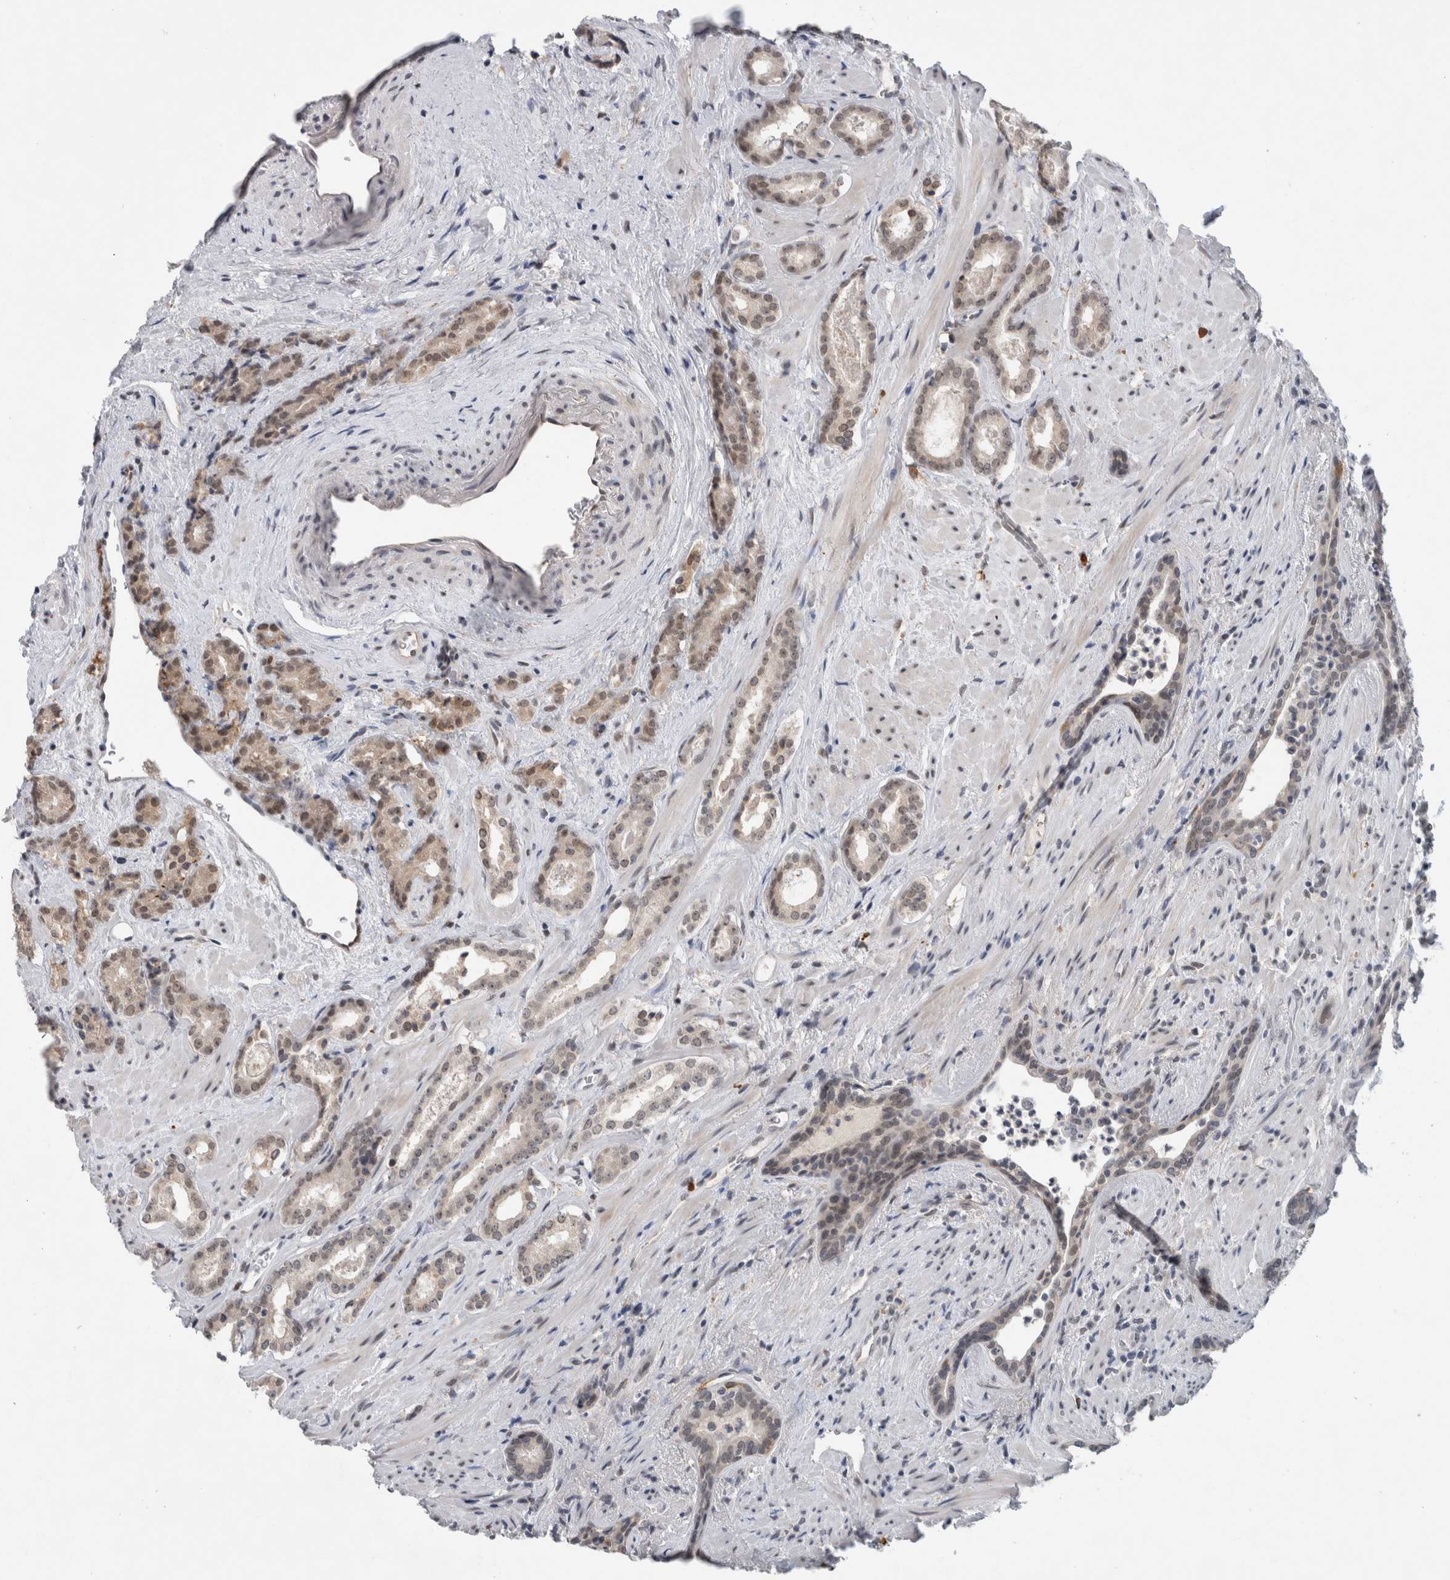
{"staining": {"intensity": "weak", "quantity": "25%-75%", "location": "nuclear"}, "tissue": "prostate cancer", "cell_type": "Tumor cells", "image_type": "cancer", "snomed": [{"axis": "morphology", "description": "Adenocarcinoma, High grade"}, {"axis": "topography", "description": "Prostate"}], "caption": "A low amount of weak nuclear expression is identified in approximately 25%-75% of tumor cells in prostate adenocarcinoma (high-grade) tissue. Ihc stains the protein in brown and the nuclei are stained blue.", "gene": "PRXL2A", "patient": {"sex": "male", "age": 71}}